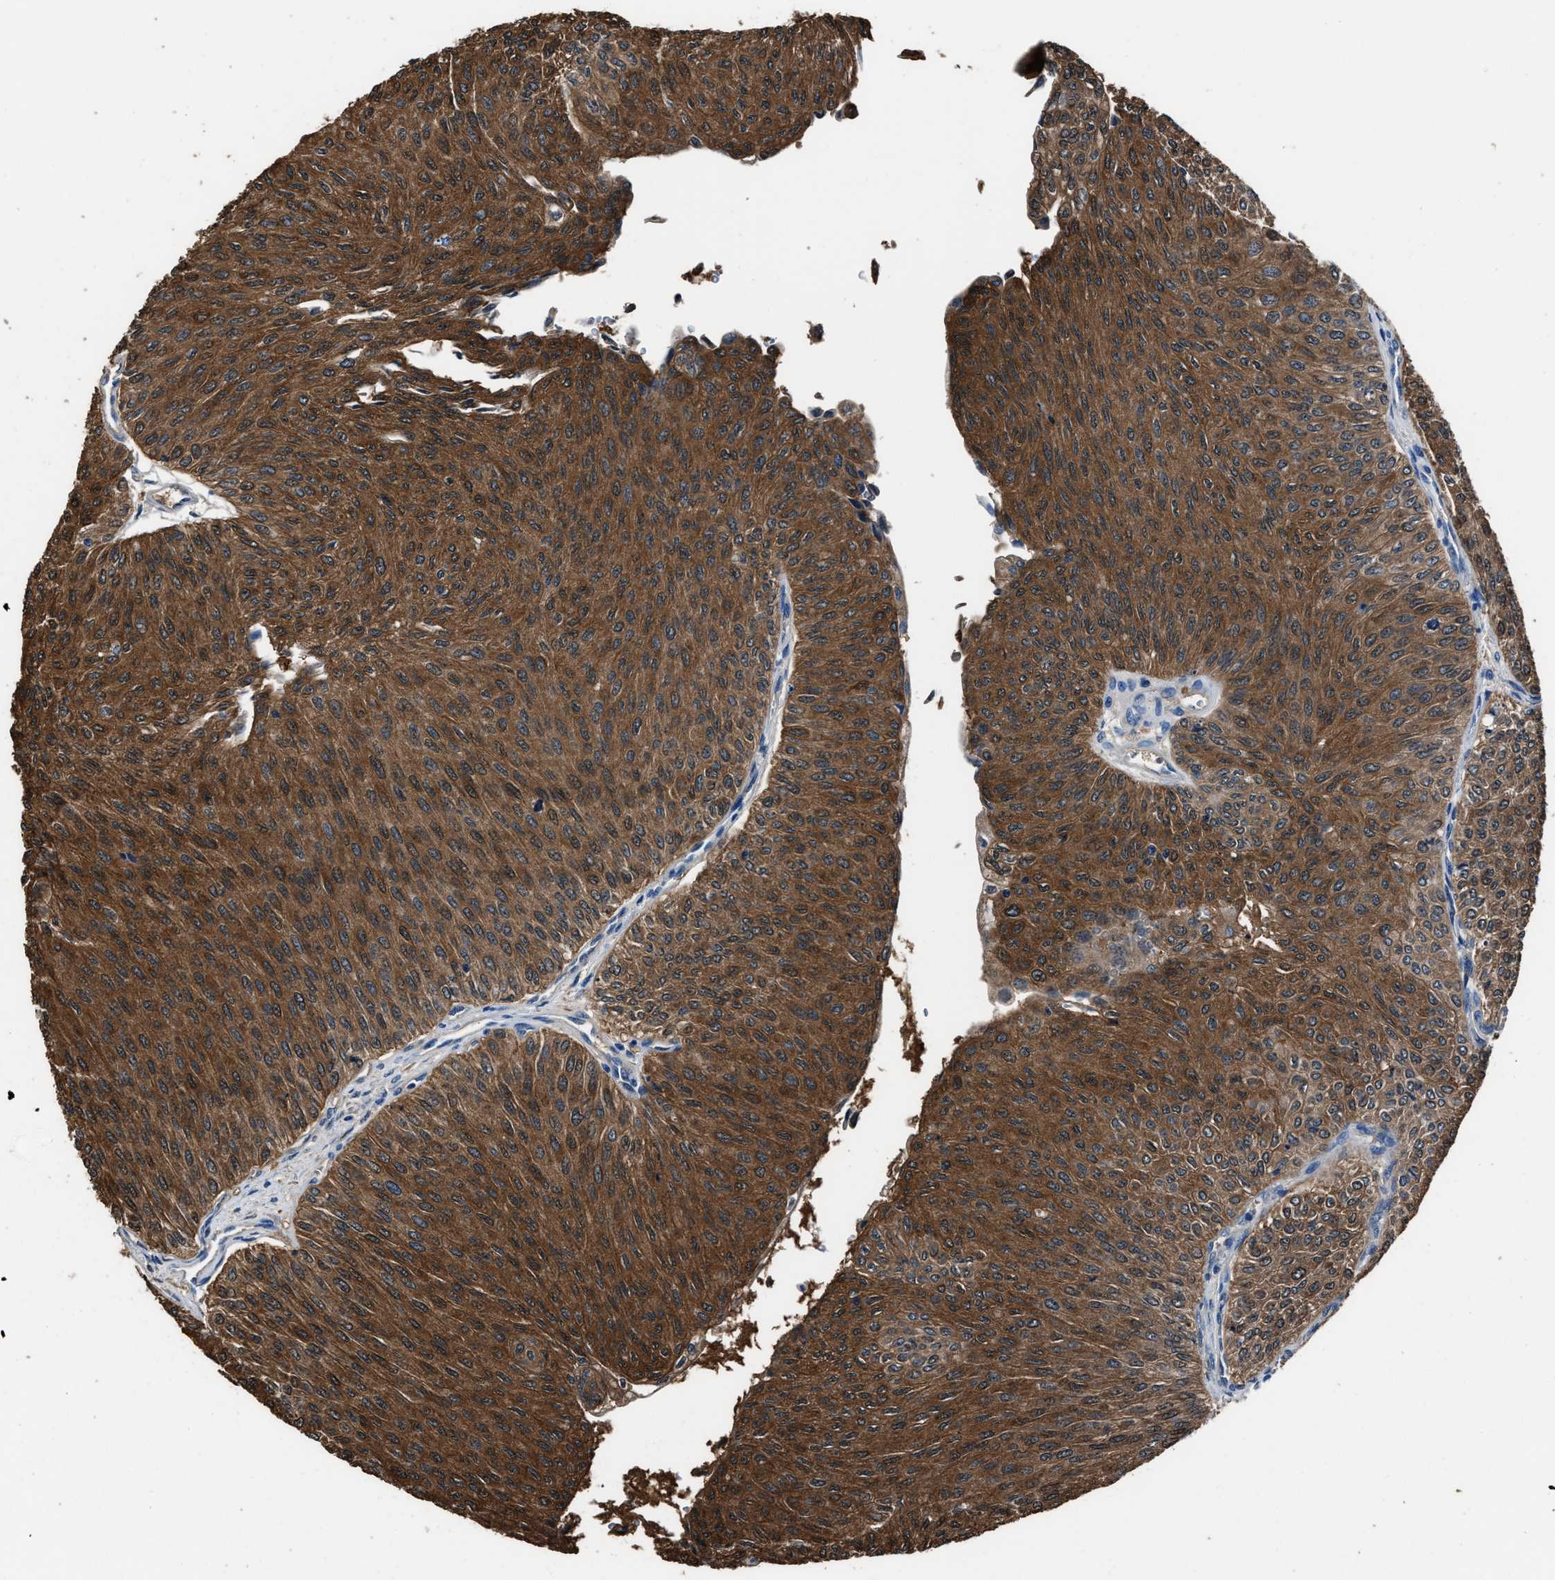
{"staining": {"intensity": "strong", "quantity": ">75%", "location": "cytoplasmic/membranous"}, "tissue": "urothelial cancer", "cell_type": "Tumor cells", "image_type": "cancer", "snomed": [{"axis": "morphology", "description": "Urothelial carcinoma, Low grade"}, {"axis": "topography", "description": "Urinary bladder"}], "caption": "Protein analysis of urothelial cancer tissue exhibits strong cytoplasmic/membranous staining in approximately >75% of tumor cells.", "gene": "GSTP1", "patient": {"sex": "male", "age": 78}}